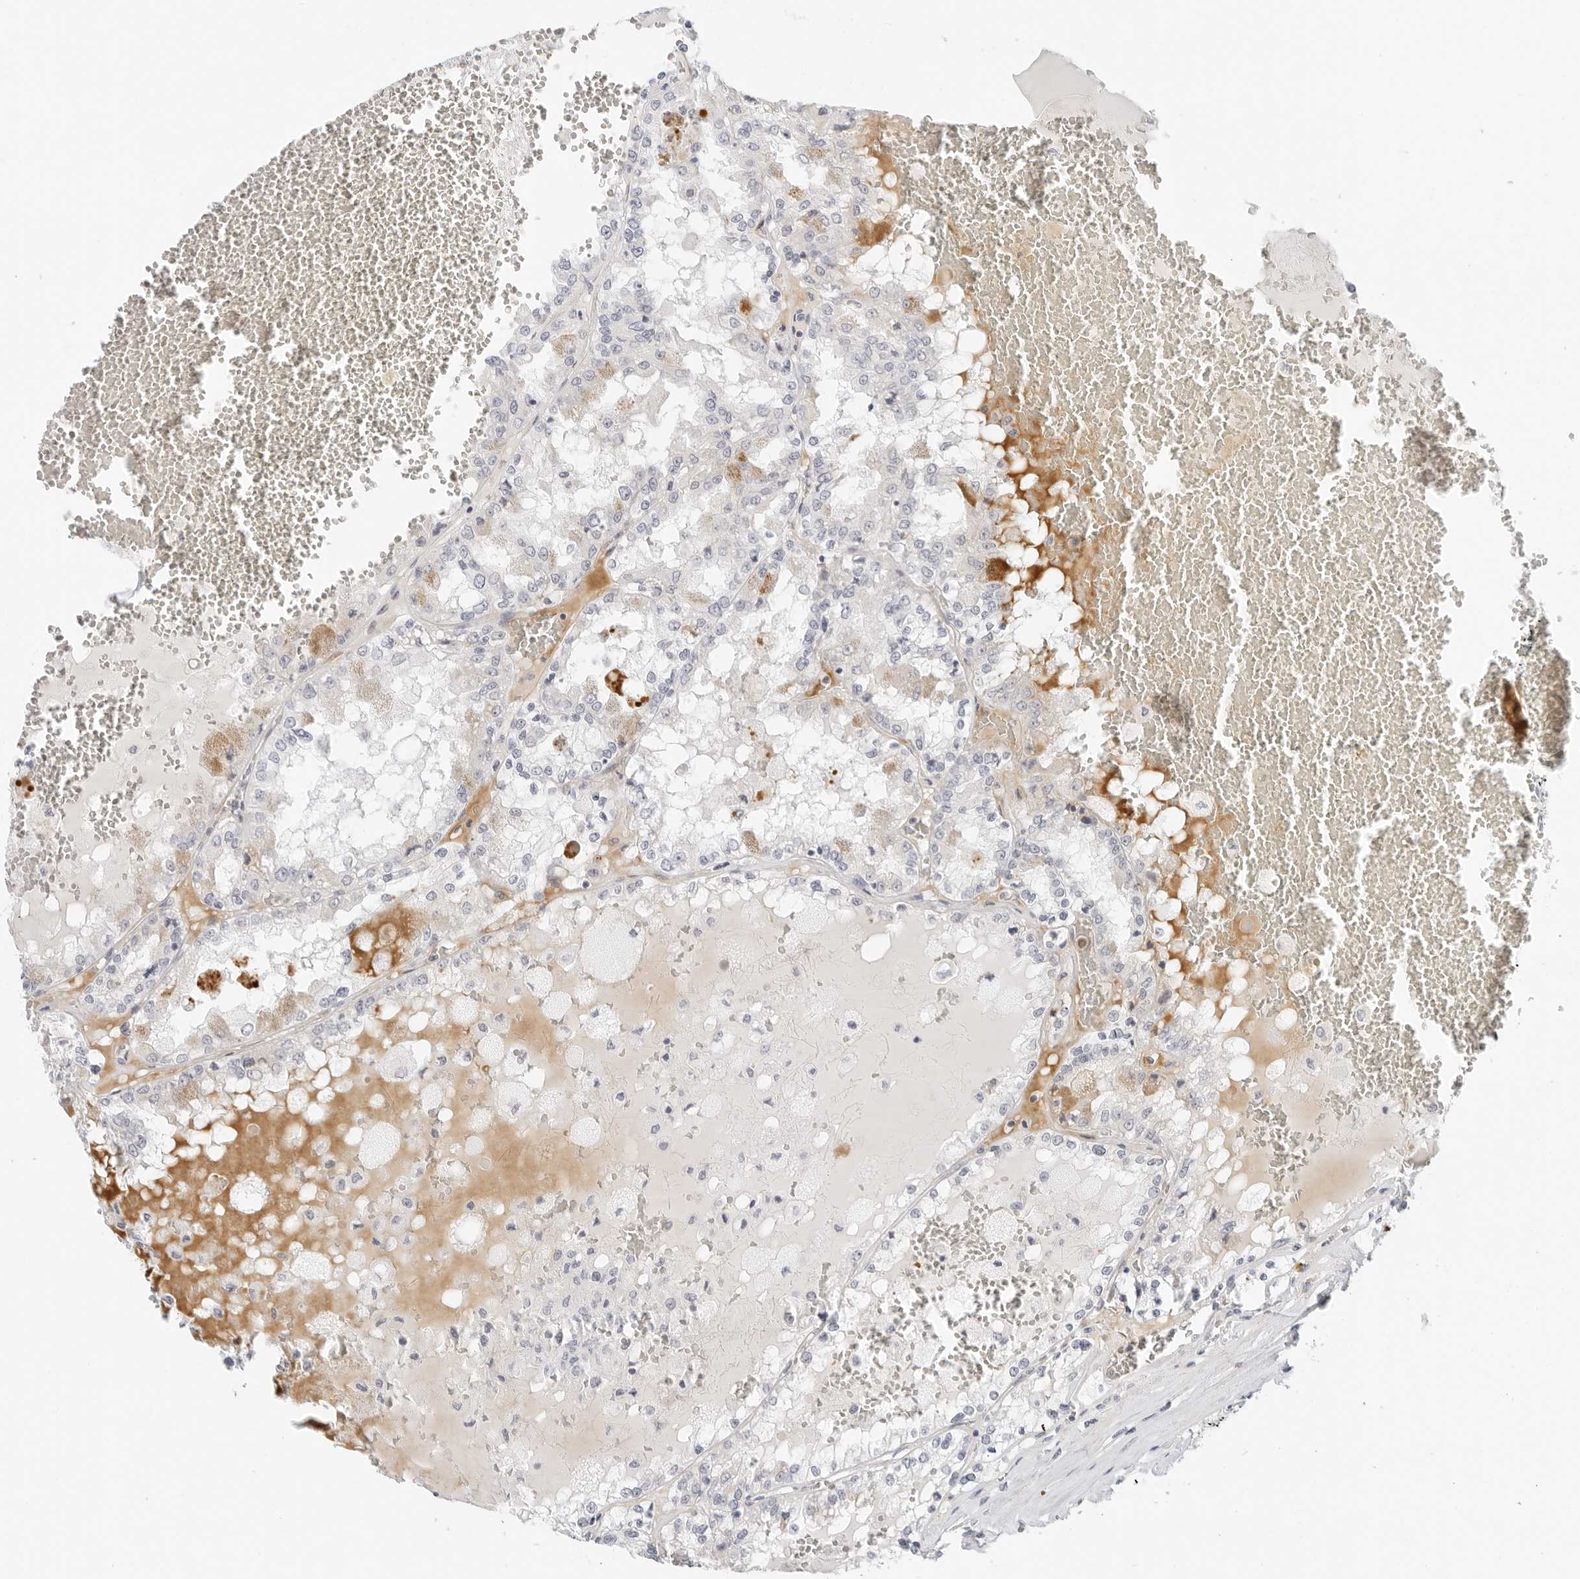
{"staining": {"intensity": "negative", "quantity": "none", "location": "none"}, "tissue": "renal cancer", "cell_type": "Tumor cells", "image_type": "cancer", "snomed": [{"axis": "morphology", "description": "Adenocarcinoma, NOS"}, {"axis": "topography", "description": "Kidney"}], "caption": "An image of adenocarcinoma (renal) stained for a protein exhibits no brown staining in tumor cells.", "gene": "RC3H1", "patient": {"sex": "female", "age": 56}}